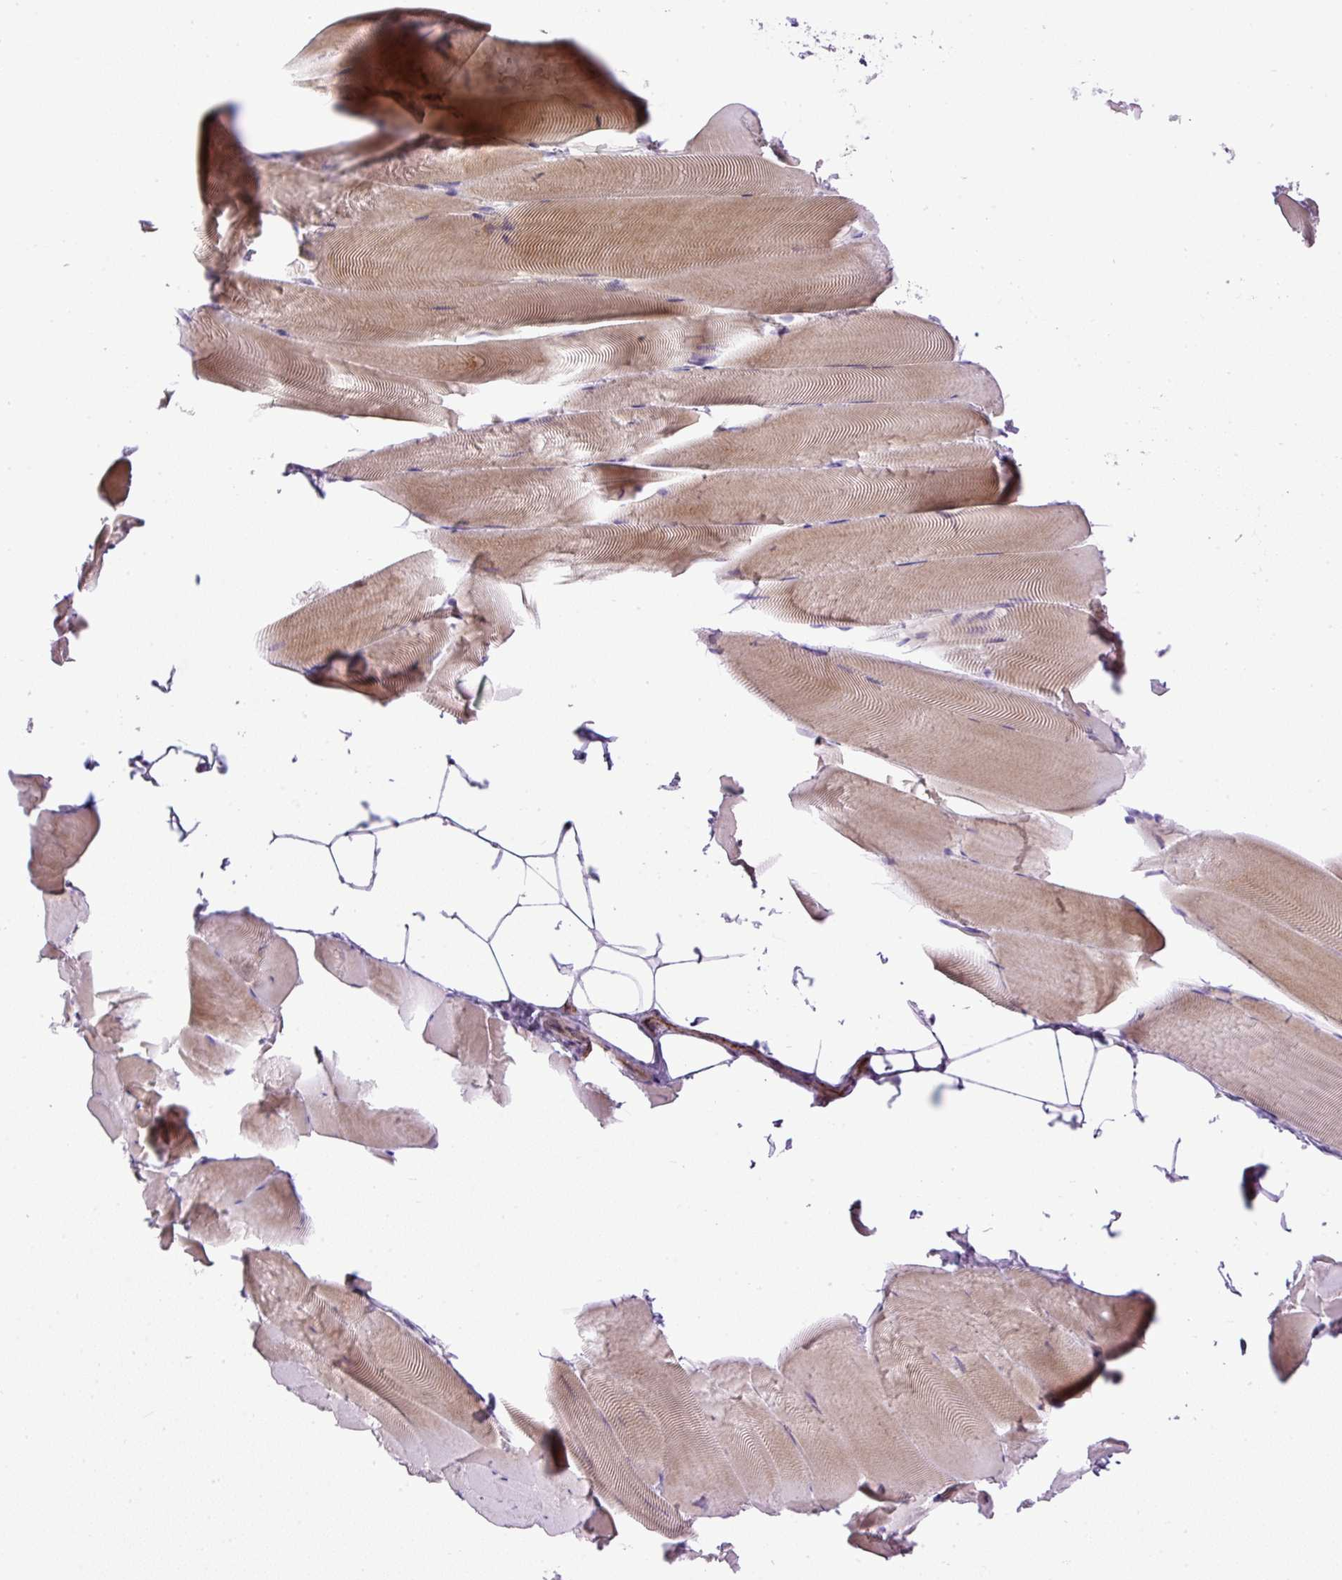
{"staining": {"intensity": "weak", "quantity": "25%-75%", "location": "cytoplasmic/membranous"}, "tissue": "skeletal muscle", "cell_type": "Myocytes", "image_type": "normal", "snomed": [{"axis": "morphology", "description": "Normal tissue, NOS"}, {"axis": "topography", "description": "Skeletal muscle"}], "caption": "A photomicrograph of skeletal muscle stained for a protein exhibits weak cytoplasmic/membranous brown staining in myocytes. (DAB (3,3'-diaminobenzidine) = brown stain, brightfield microscopy at high magnification).", "gene": "LEFTY1", "patient": {"sex": "female", "age": 64}}